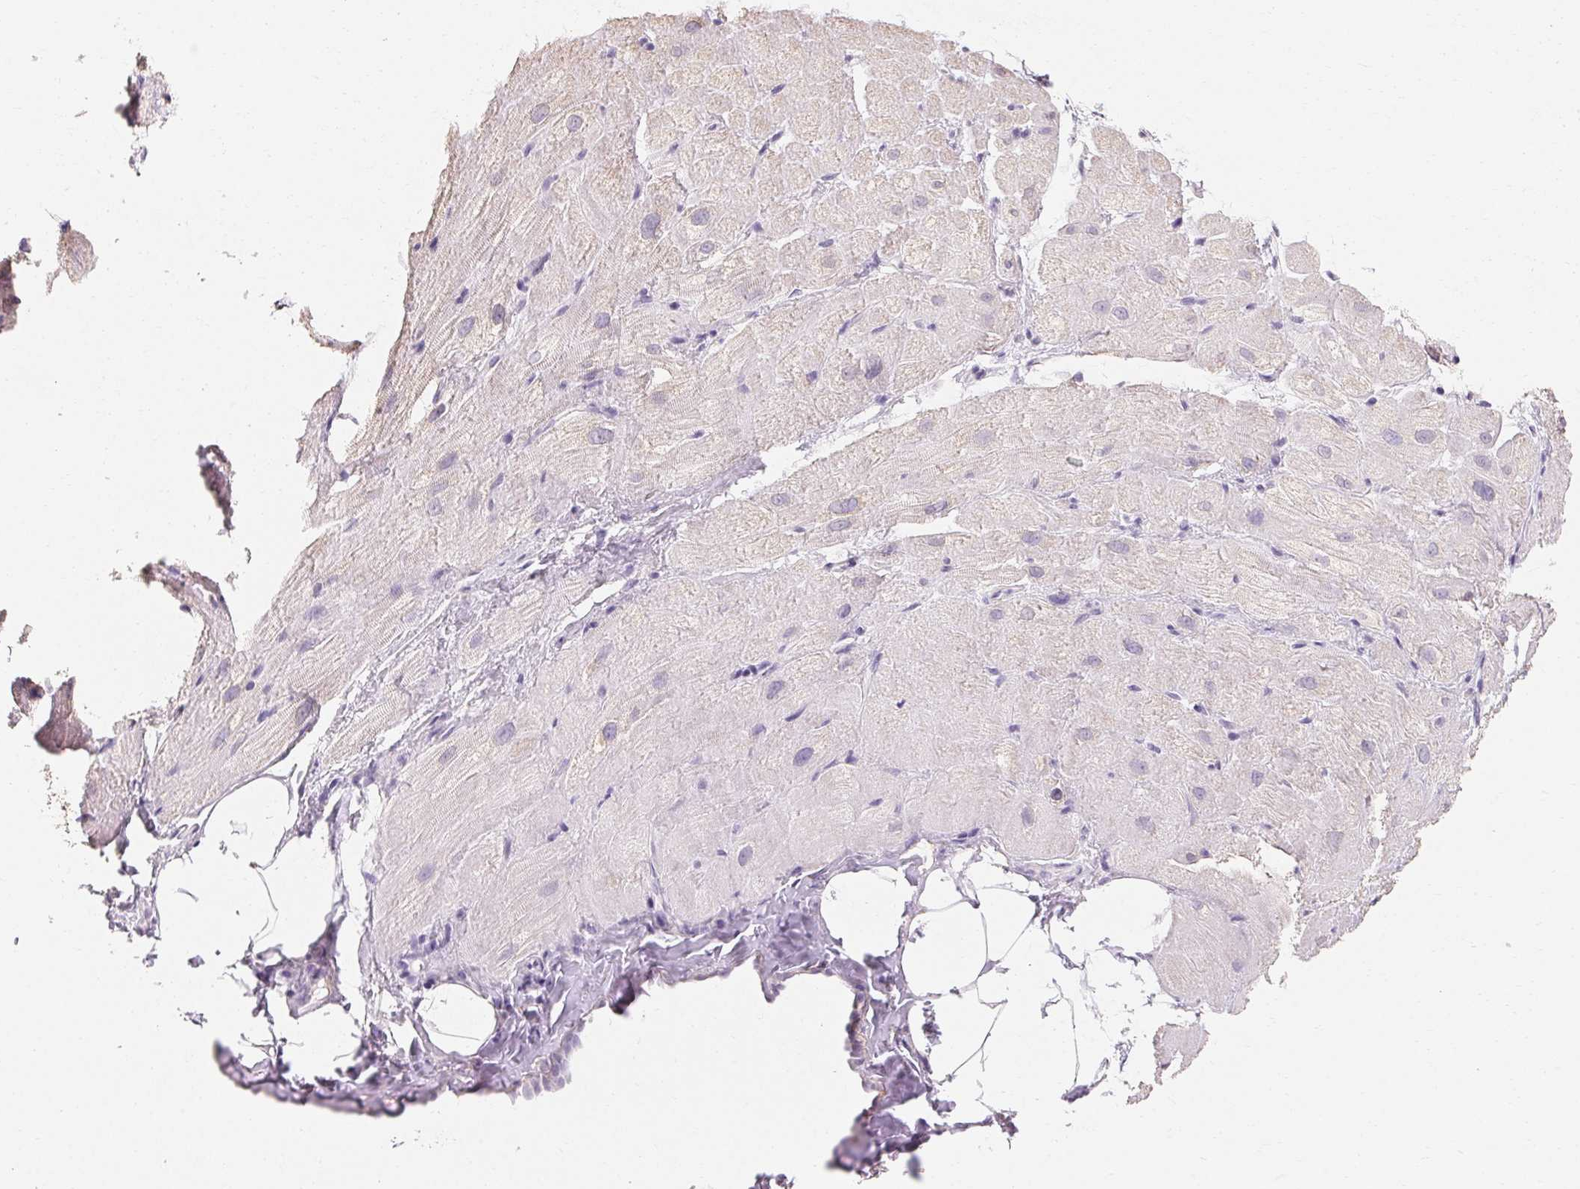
{"staining": {"intensity": "negative", "quantity": "none", "location": "none"}, "tissue": "heart muscle", "cell_type": "Cardiomyocytes", "image_type": "normal", "snomed": [{"axis": "morphology", "description": "Normal tissue, NOS"}, {"axis": "topography", "description": "Heart"}], "caption": "IHC micrograph of unremarkable heart muscle stained for a protein (brown), which shows no staining in cardiomyocytes. Brightfield microscopy of IHC stained with DAB (brown) and hematoxylin (blue), captured at high magnification.", "gene": "MAP7D2", "patient": {"sex": "male", "age": 62}}